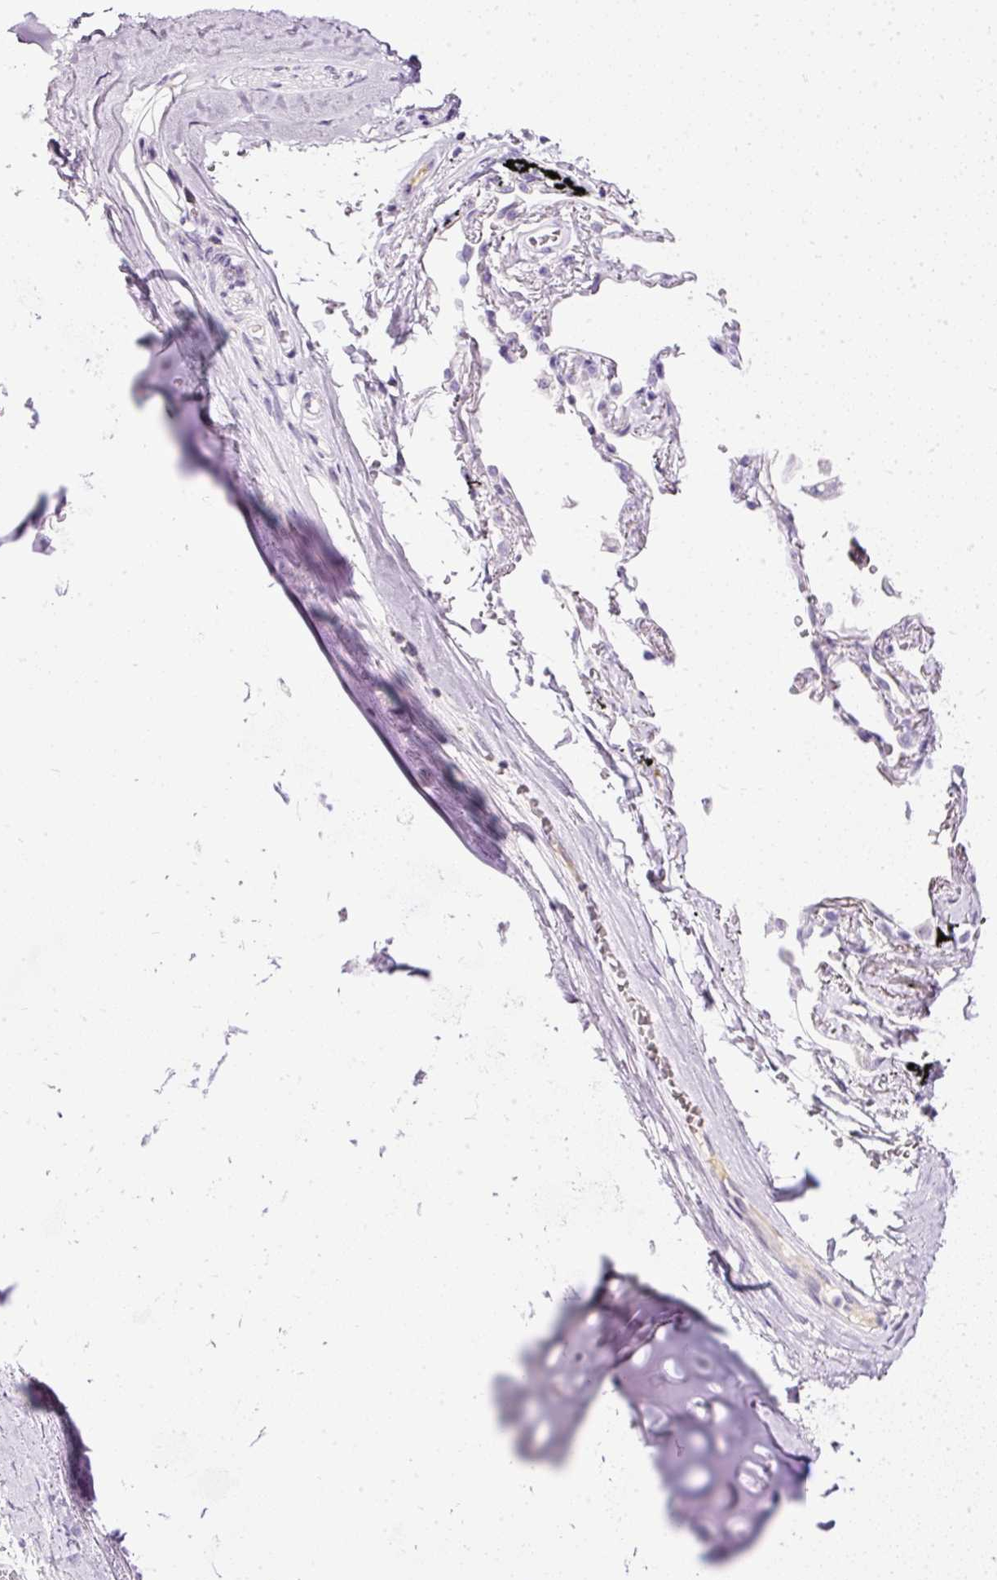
{"staining": {"intensity": "negative", "quantity": "none", "location": "none"}, "tissue": "bronchus", "cell_type": "Respiratory epithelial cells", "image_type": "normal", "snomed": [{"axis": "morphology", "description": "Normal tissue, NOS"}, {"axis": "topography", "description": "Bronchus"}], "caption": "Image shows no significant protein expression in respiratory epithelial cells of normal bronchus.", "gene": "PDE6B", "patient": {"sex": "male", "age": 70}}